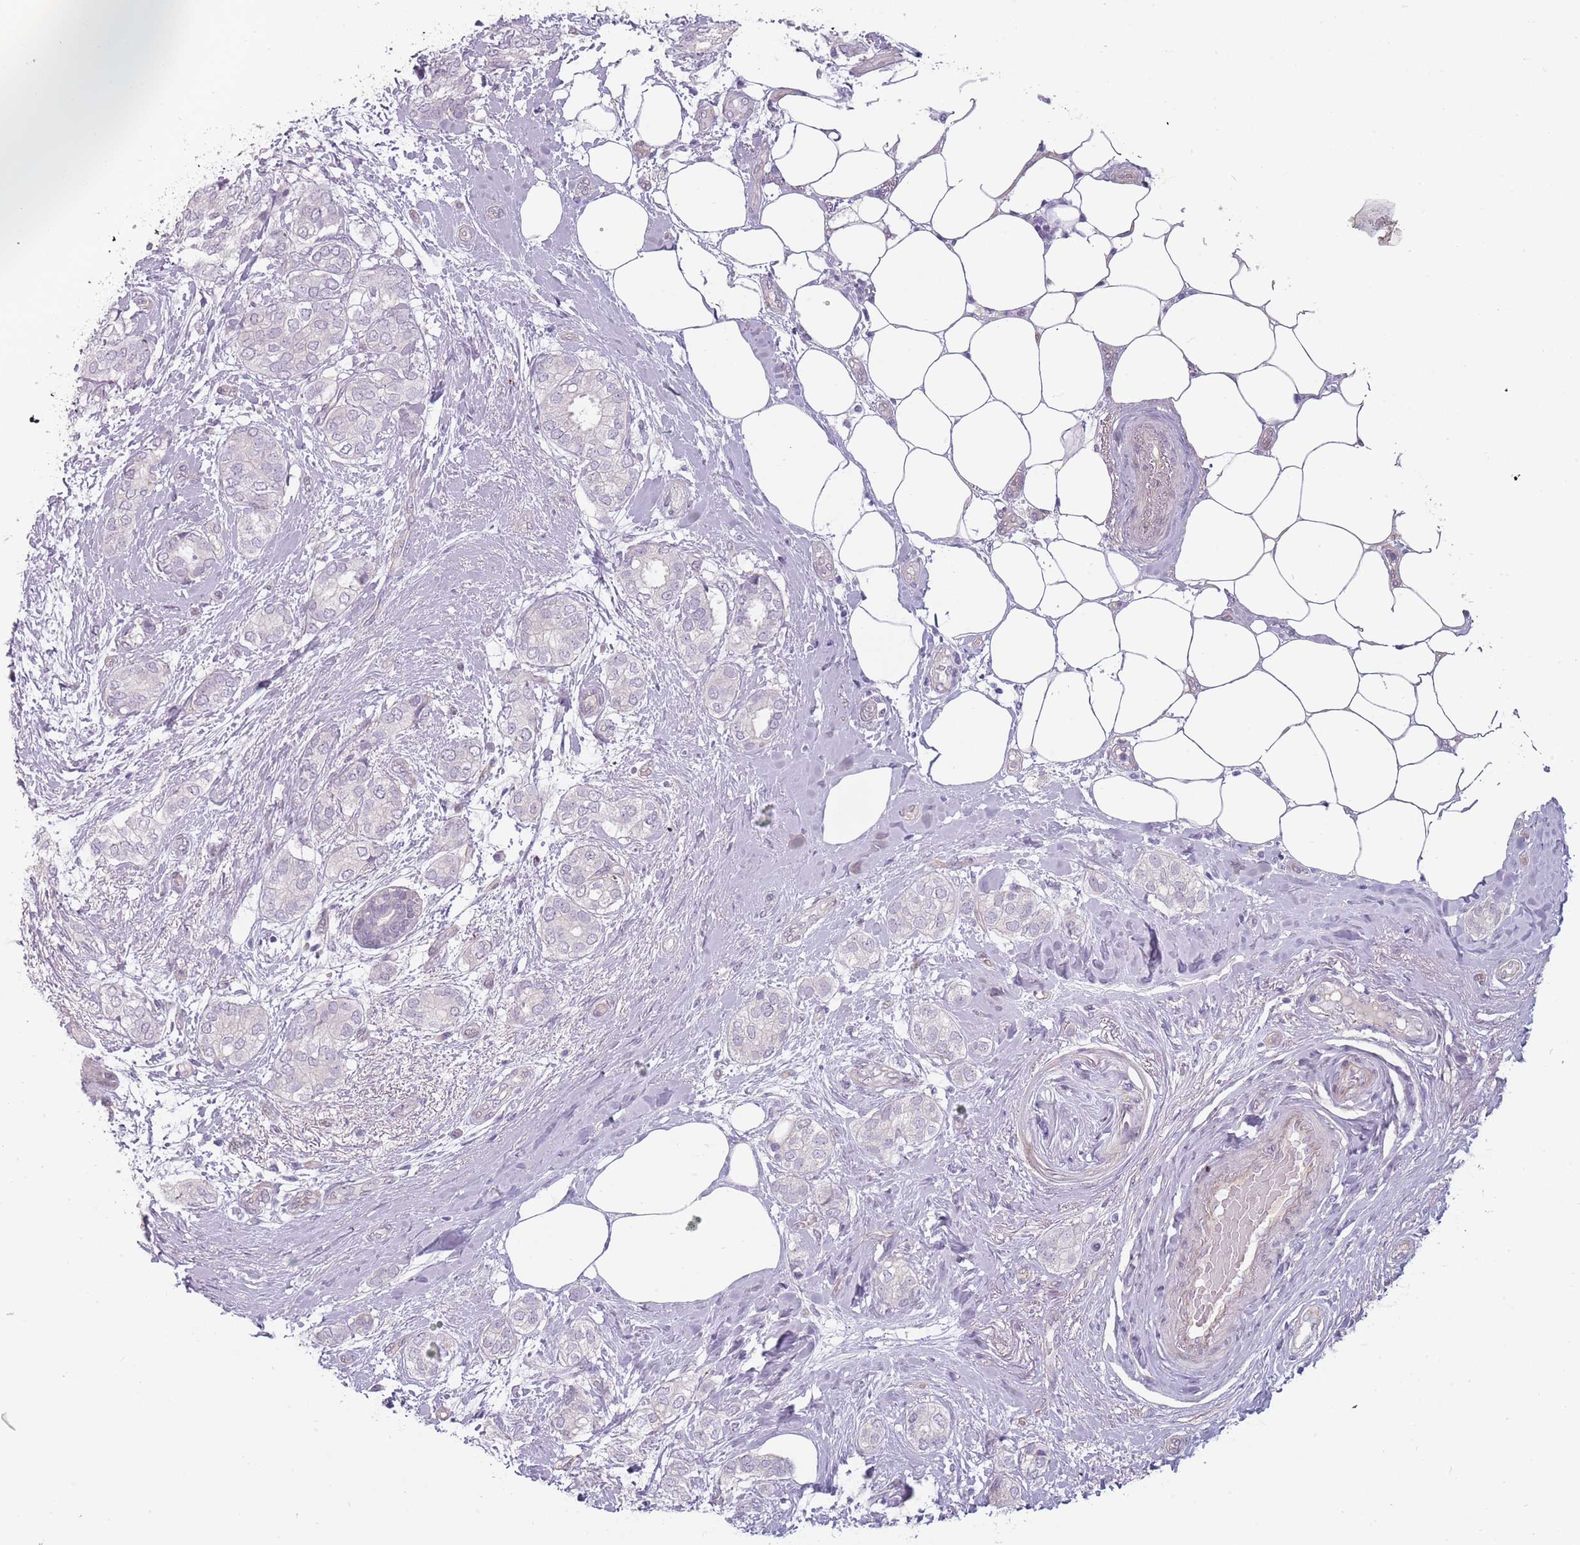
{"staining": {"intensity": "negative", "quantity": "none", "location": "none"}, "tissue": "breast cancer", "cell_type": "Tumor cells", "image_type": "cancer", "snomed": [{"axis": "morphology", "description": "Duct carcinoma"}, {"axis": "topography", "description": "Breast"}], "caption": "The micrograph displays no staining of tumor cells in breast intraductal carcinoma. (Brightfield microscopy of DAB (3,3'-diaminobenzidine) immunohistochemistry at high magnification).", "gene": "RFX2", "patient": {"sex": "female", "age": 73}}